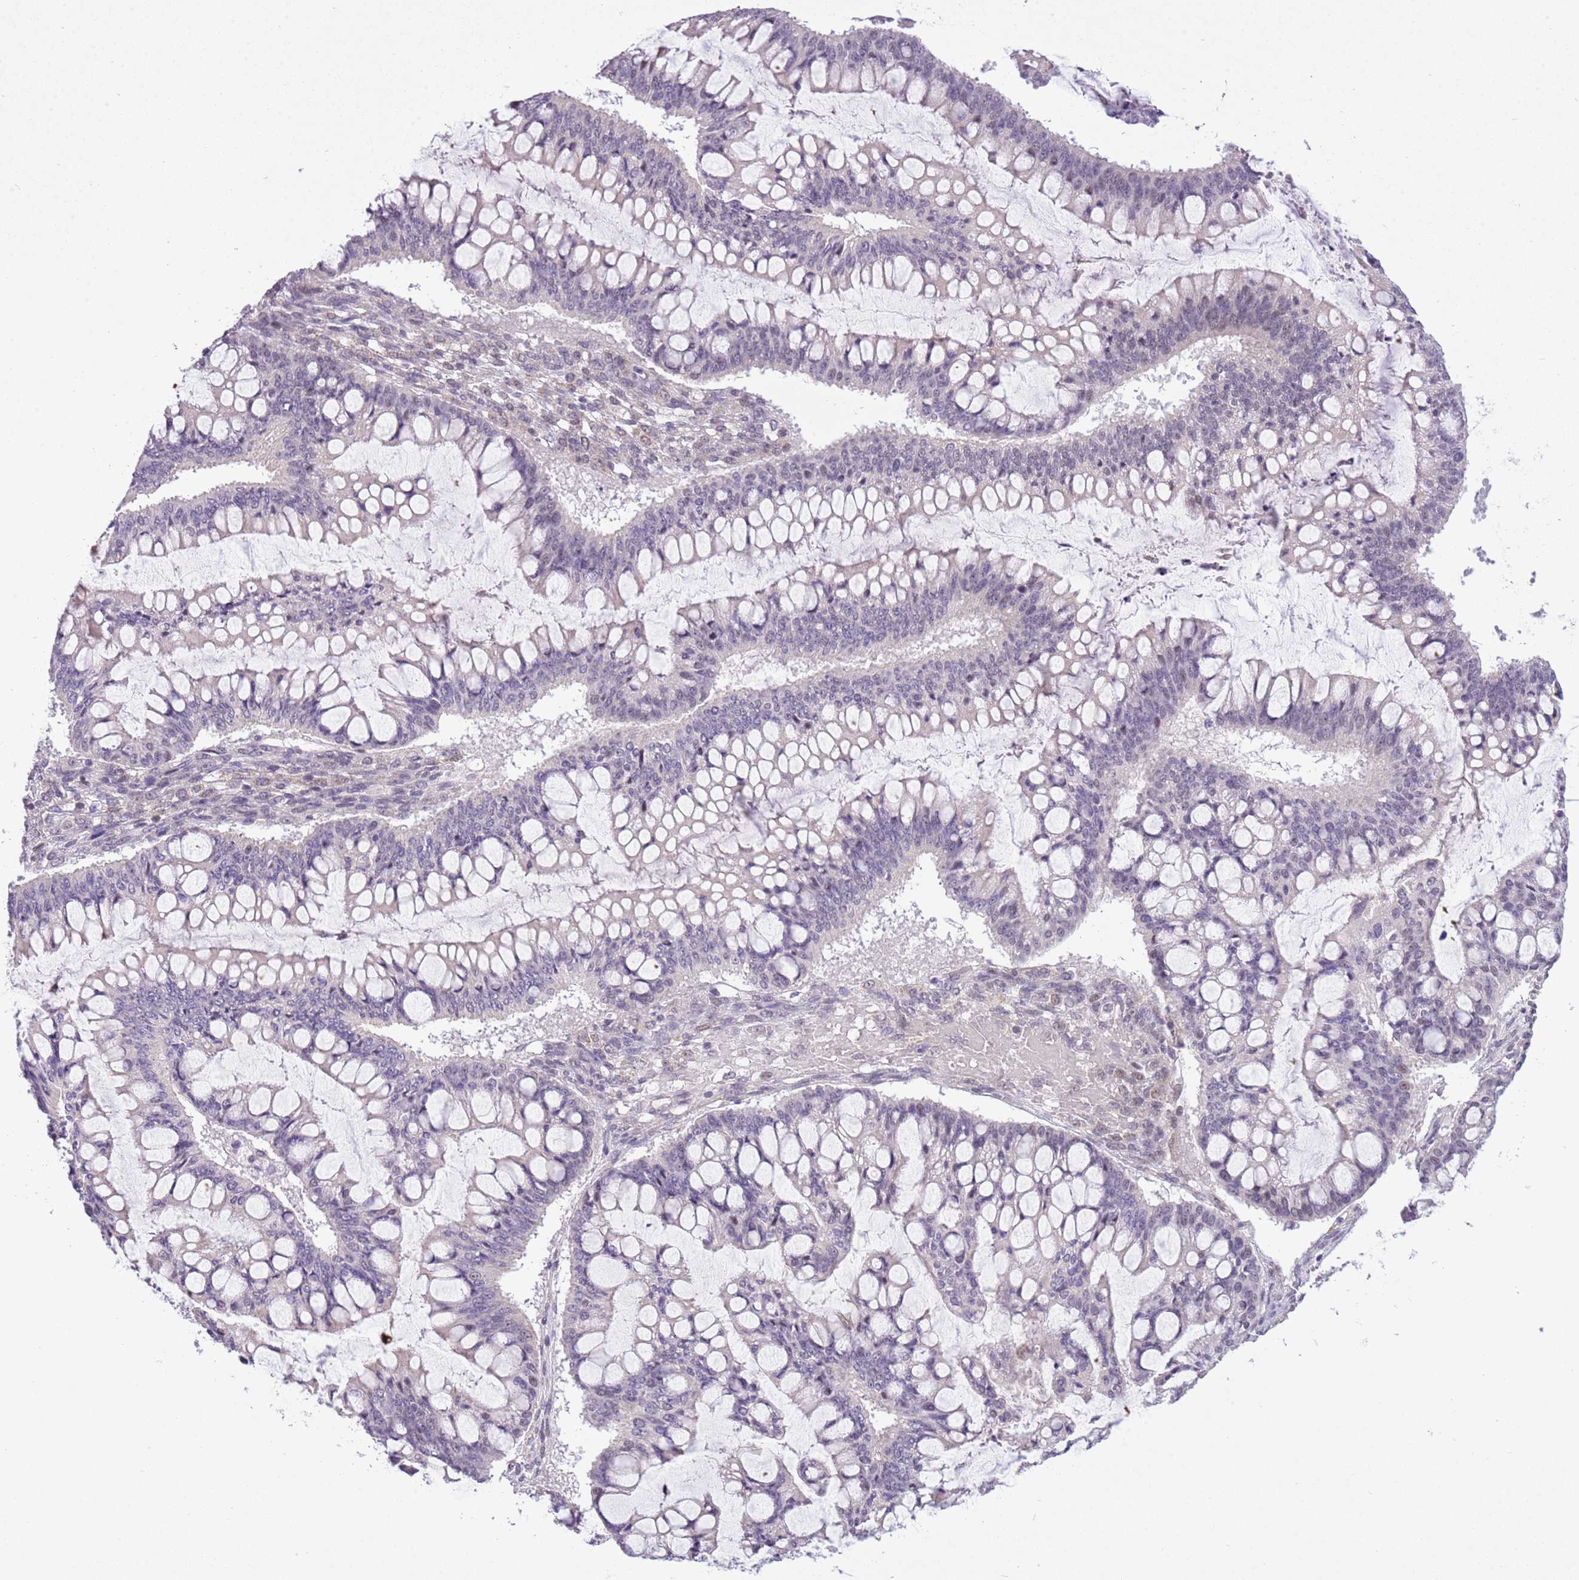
{"staining": {"intensity": "weak", "quantity": "<25%", "location": "nuclear"}, "tissue": "ovarian cancer", "cell_type": "Tumor cells", "image_type": "cancer", "snomed": [{"axis": "morphology", "description": "Cystadenocarcinoma, mucinous, NOS"}, {"axis": "topography", "description": "Ovary"}], "caption": "There is no significant positivity in tumor cells of ovarian cancer (mucinous cystadenocarcinoma). (DAB IHC with hematoxylin counter stain).", "gene": "FAM120C", "patient": {"sex": "female", "age": 73}}